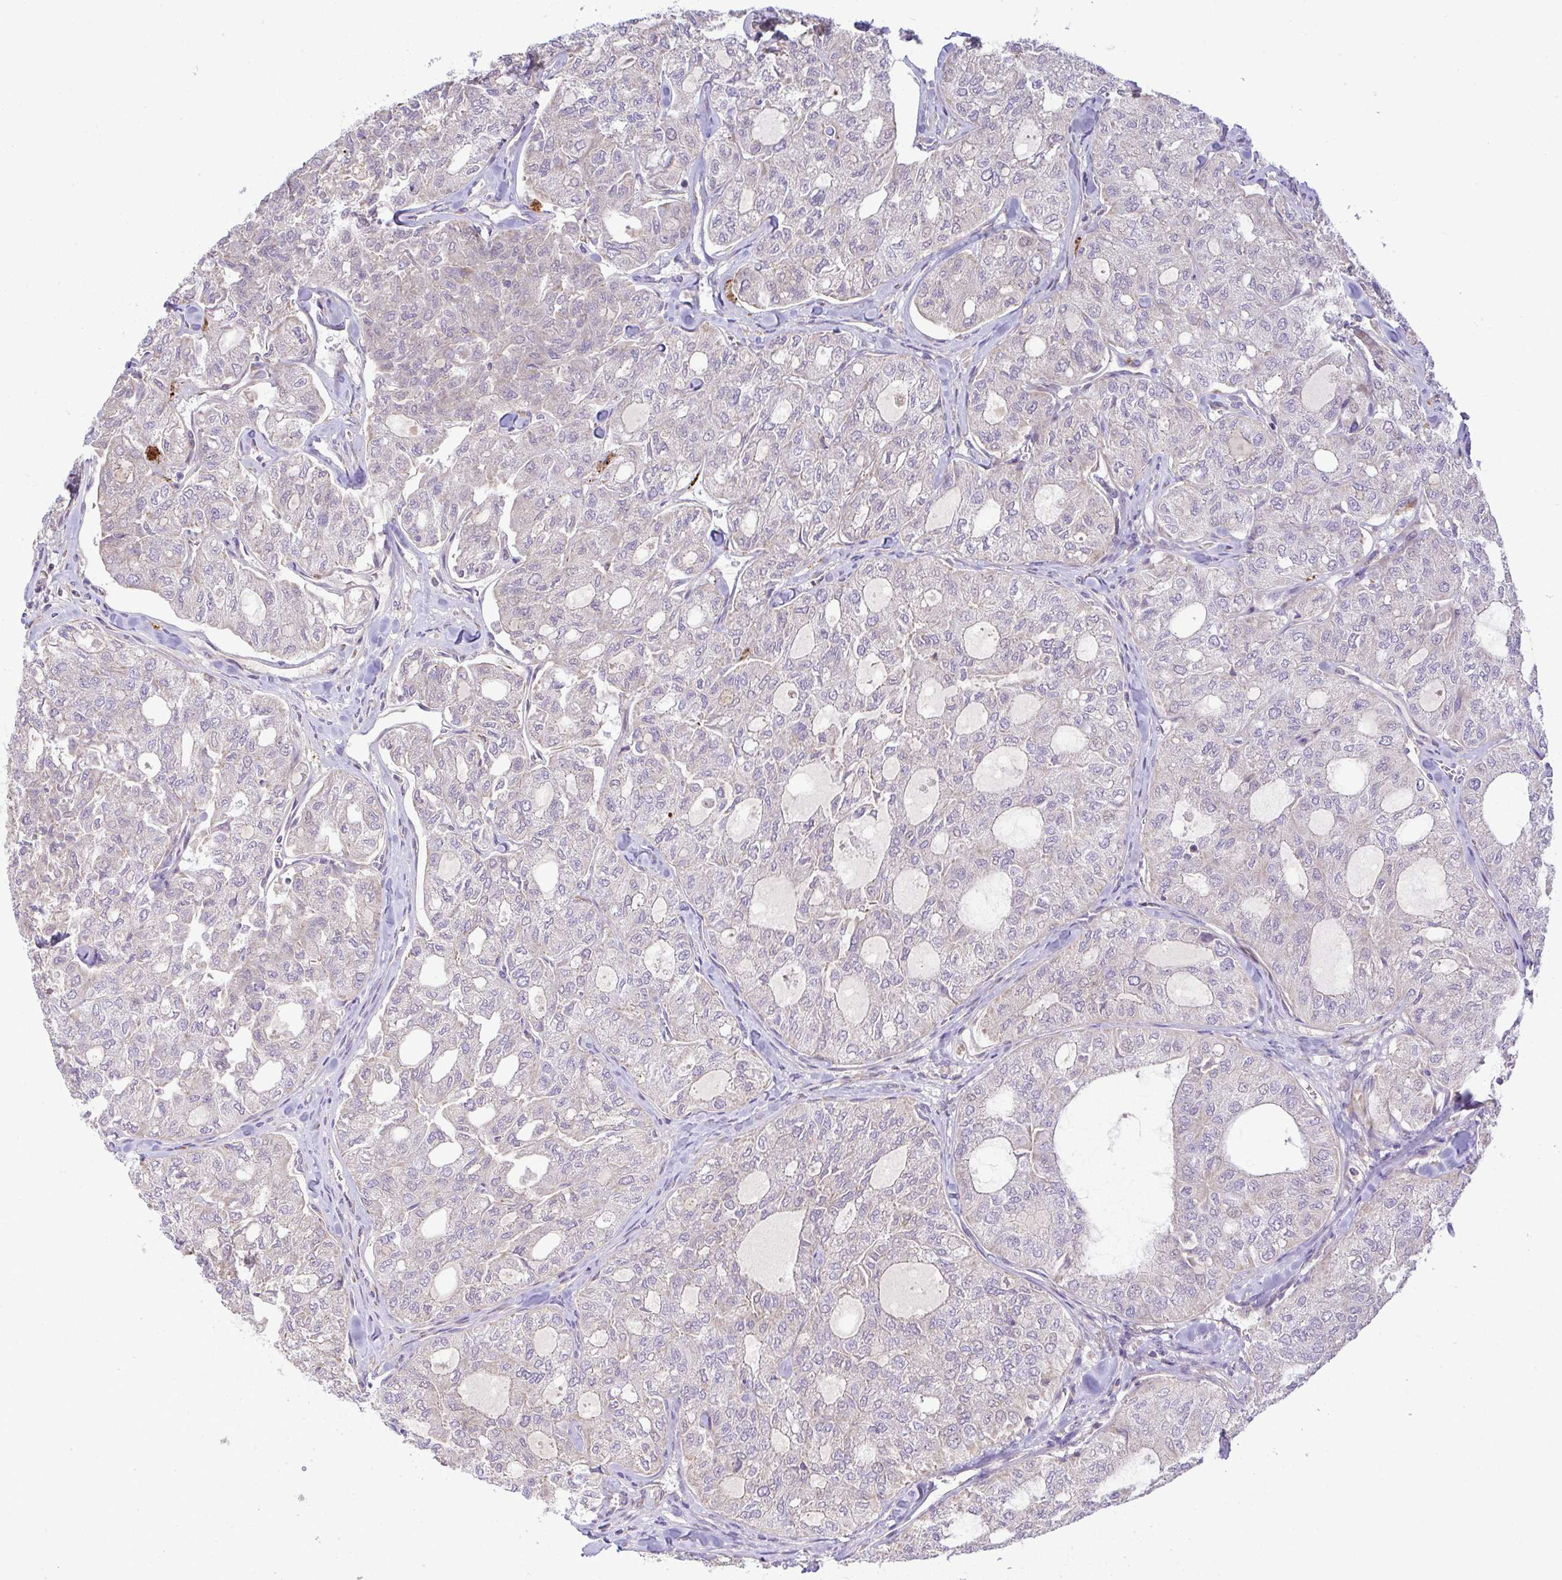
{"staining": {"intensity": "negative", "quantity": "none", "location": "none"}, "tissue": "thyroid cancer", "cell_type": "Tumor cells", "image_type": "cancer", "snomed": [{"axis": "morphology", "description": "Follicular adenoma carcinoma, NOS"}, {"axis": "topography", "description": "Thyroid gland"}], "caption": "Photomicrograph shows no protein staining in tumor cells of follicular adenoma carcinoma (thyroid) tissue. Nuclei are stained in blue.", "gene": "GRID2", "patient": {"sex": "male", "age": 75}}